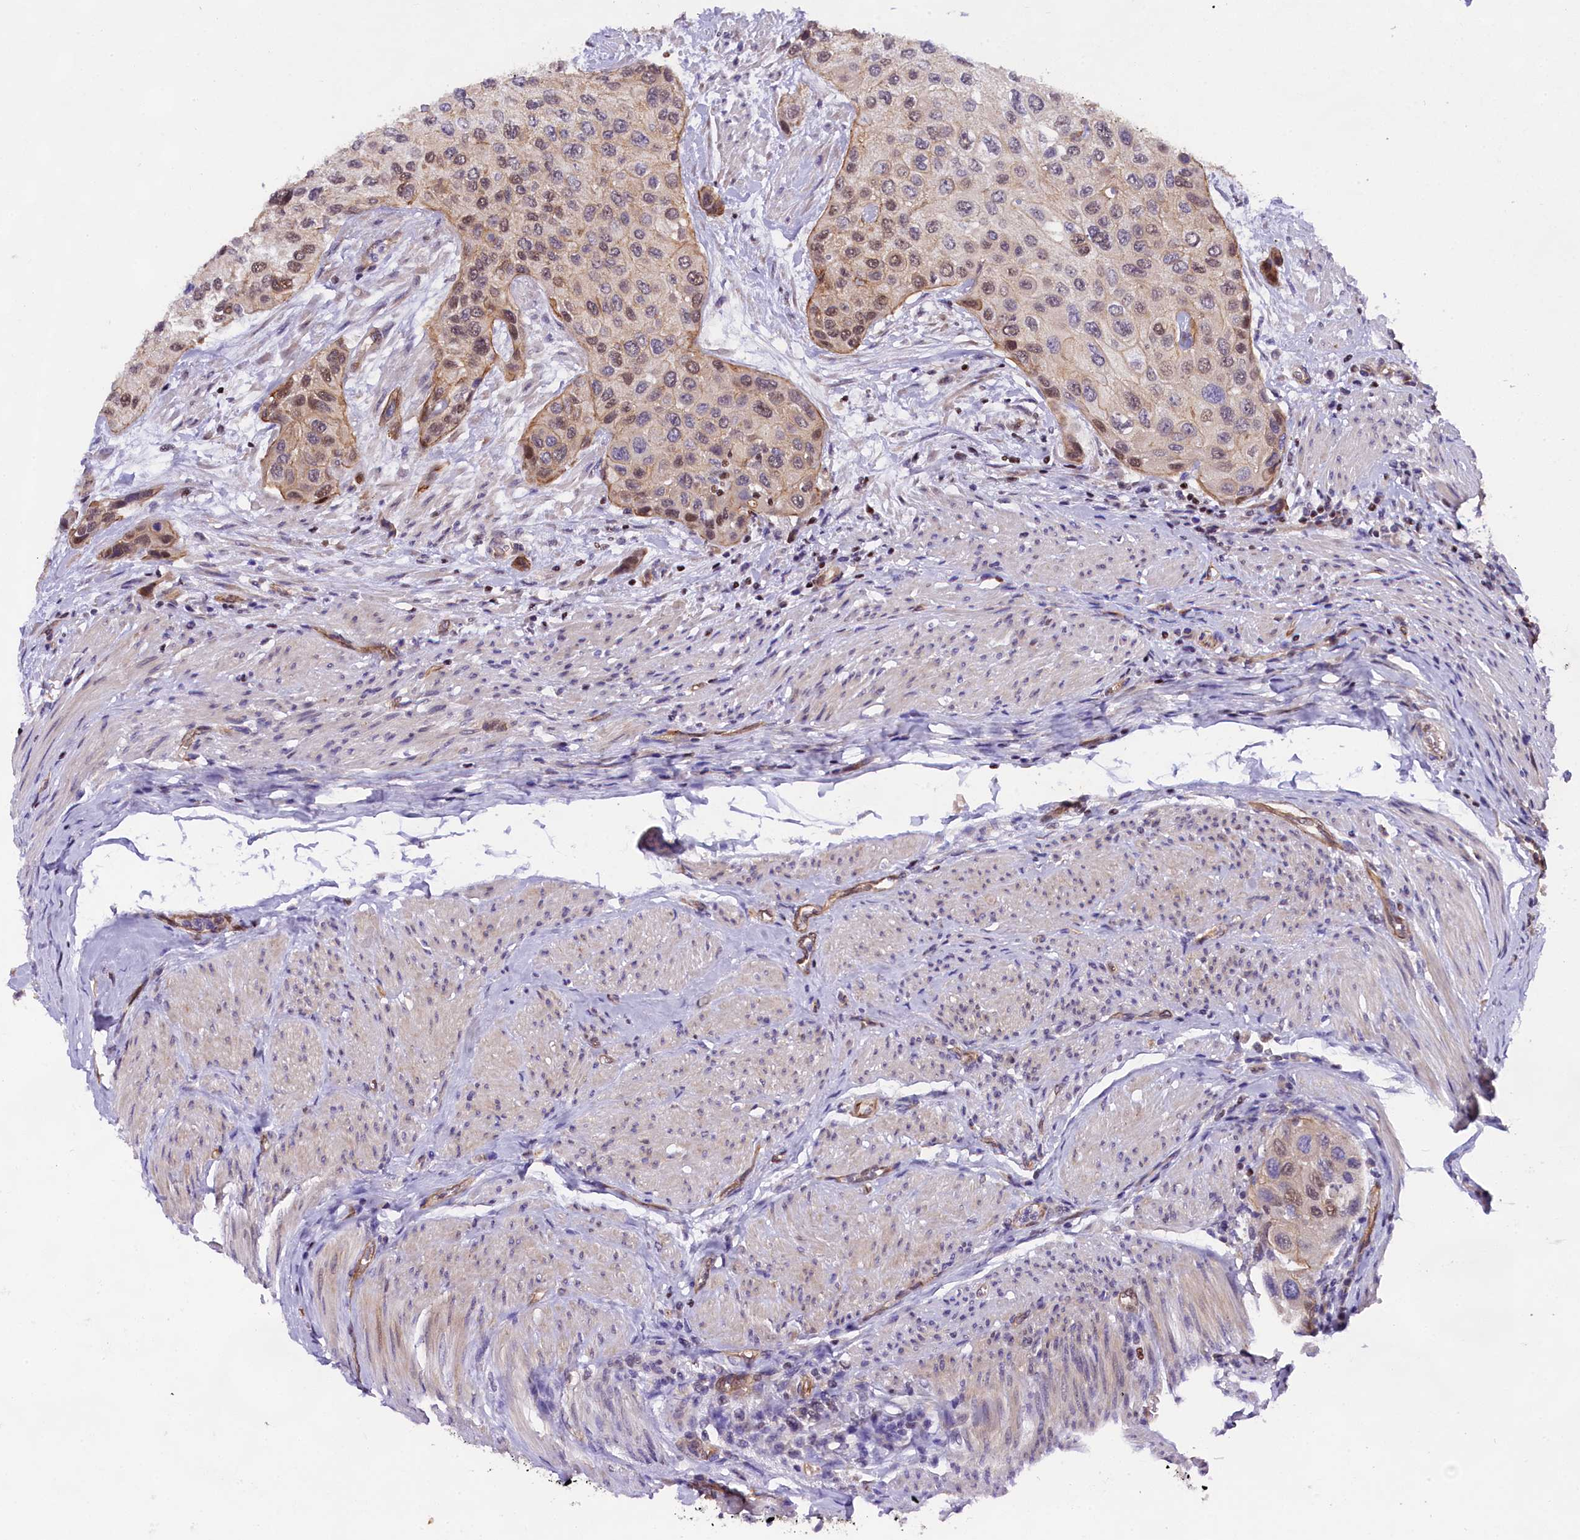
{"staining": {"intensity": "moderate", "quantity": "<25%", "location": "cytoplasmic/membranous,nuclear"}, "tissue": "urothelial cancer", "cell_type": "Tumor cells", "image_type": "cancer", "snomed": [{"axis": "morphology", "description": "Normal tissue, NOS"}, {"axis": "morphology", "description": "Urothelial carcinoma, High grade"}, {"axis": "topography", "description": "Vascular tissue"}, {"axis": "topography", "description": "Urinary bladder"}], "caption": "The image reveals staining of urothelial carcinoma (high-grade), revealing moderate cytoplasmic/membranous and nuclear protein staining (brown color) within tumor cells. The protein is shown in brown color, while the nuclei are stained blue.", "gene": "SP4", "patient": {"sex": "female", "age": 56}}